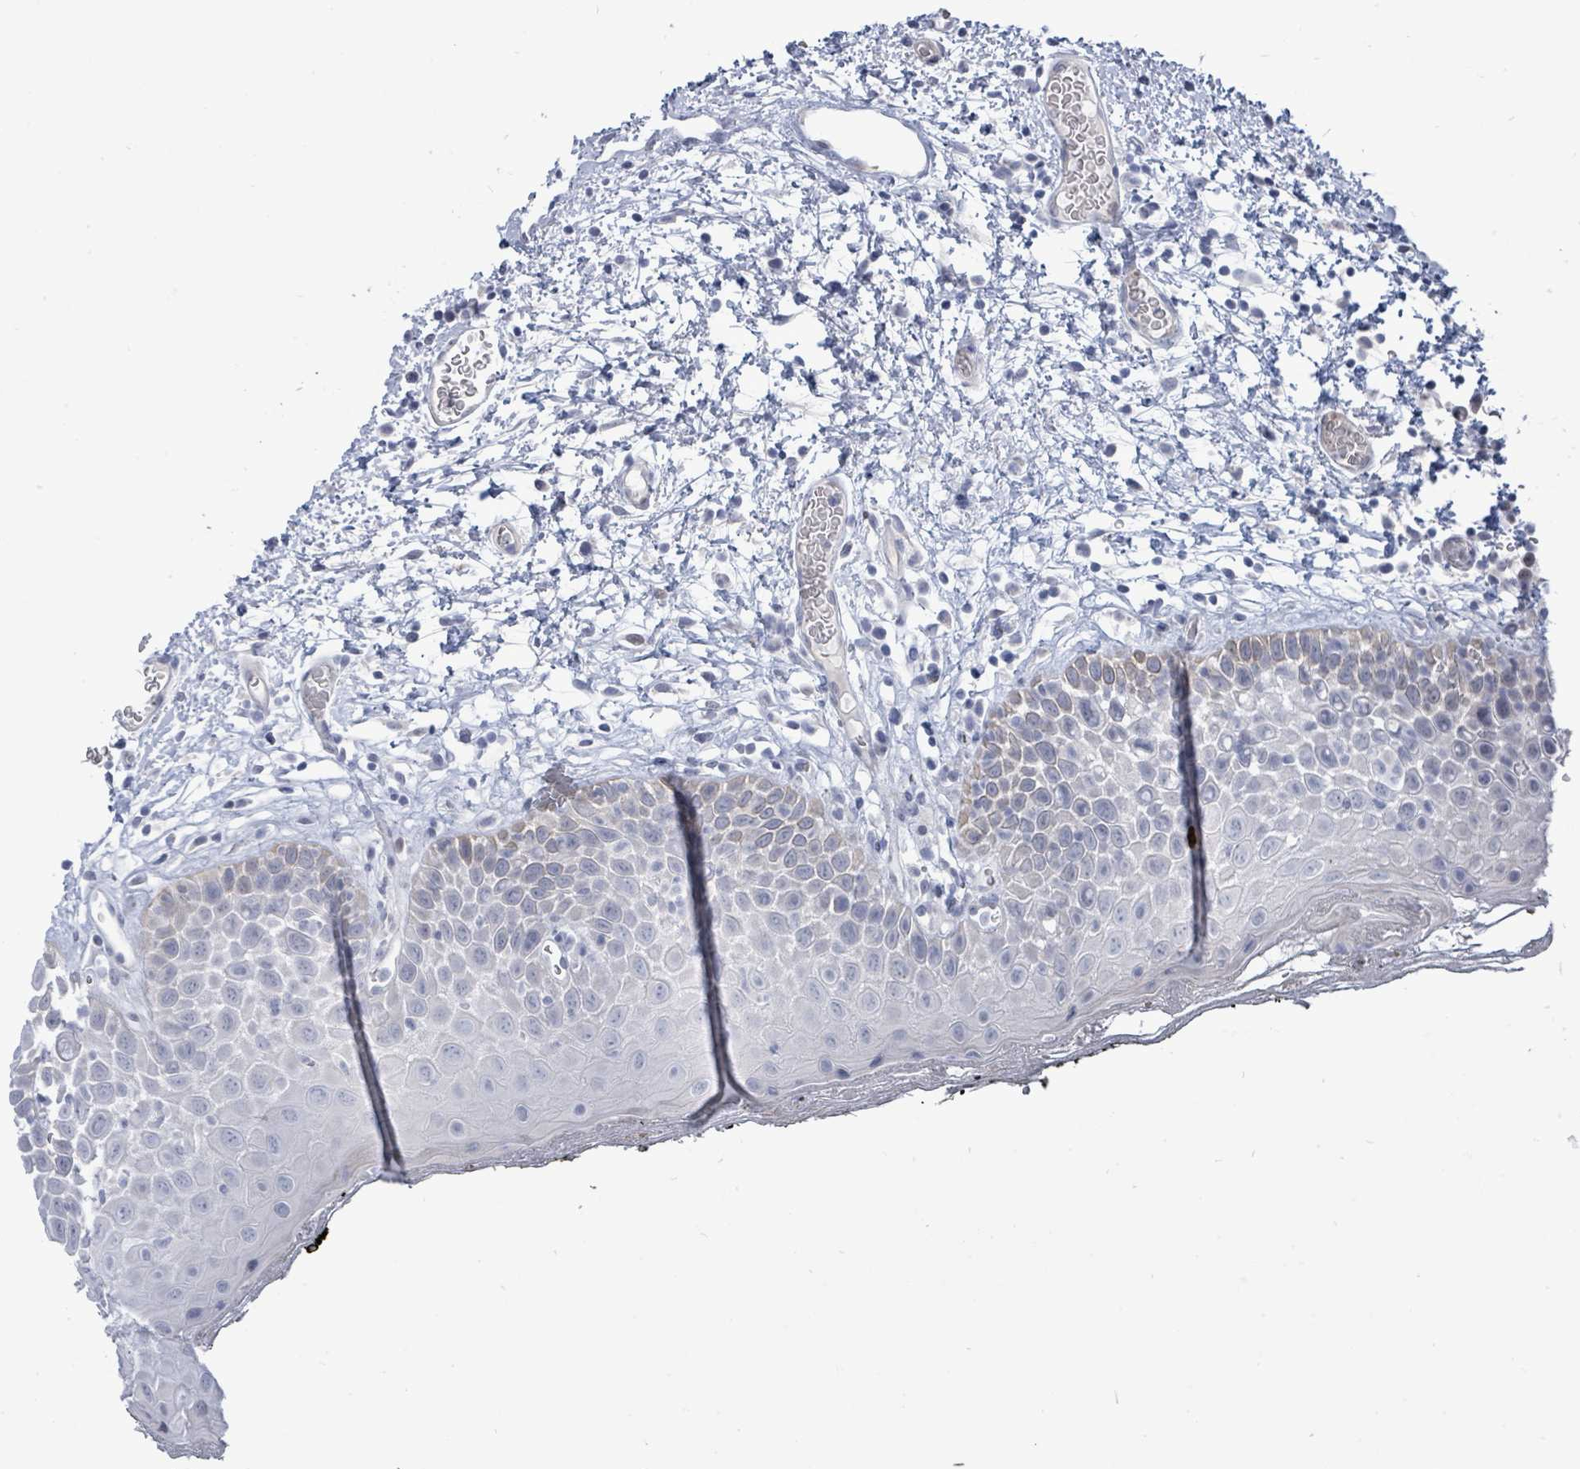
{"staining": {"intensity": "negative", "quantity": "none", "location": "none"}, "tissue": "oral mucosa", "cell_type": "Squamous epithelial cells", "image_type": "normal", "snomed": [{"axis": "morphology", "description": "Normal tissue, NOS"}, {"axis": "morphology", "description": "Squamous cell carcinoma, NOS"}, {"axis": "topography", "description": "Oral tissue"}, {"axis": "topography", "description": "Tounge, NOS"}, {"axis": "topography", "description": "Head-Neck"}], "caption": "DAB (3,3'-diaminobenzidine) immunohistochemical staining of normal human oral mucosa shows no significant positivity in squamous epithelial cells.", "gene": "CT45A10", "patient": {"sex": "male", "age": 76}}